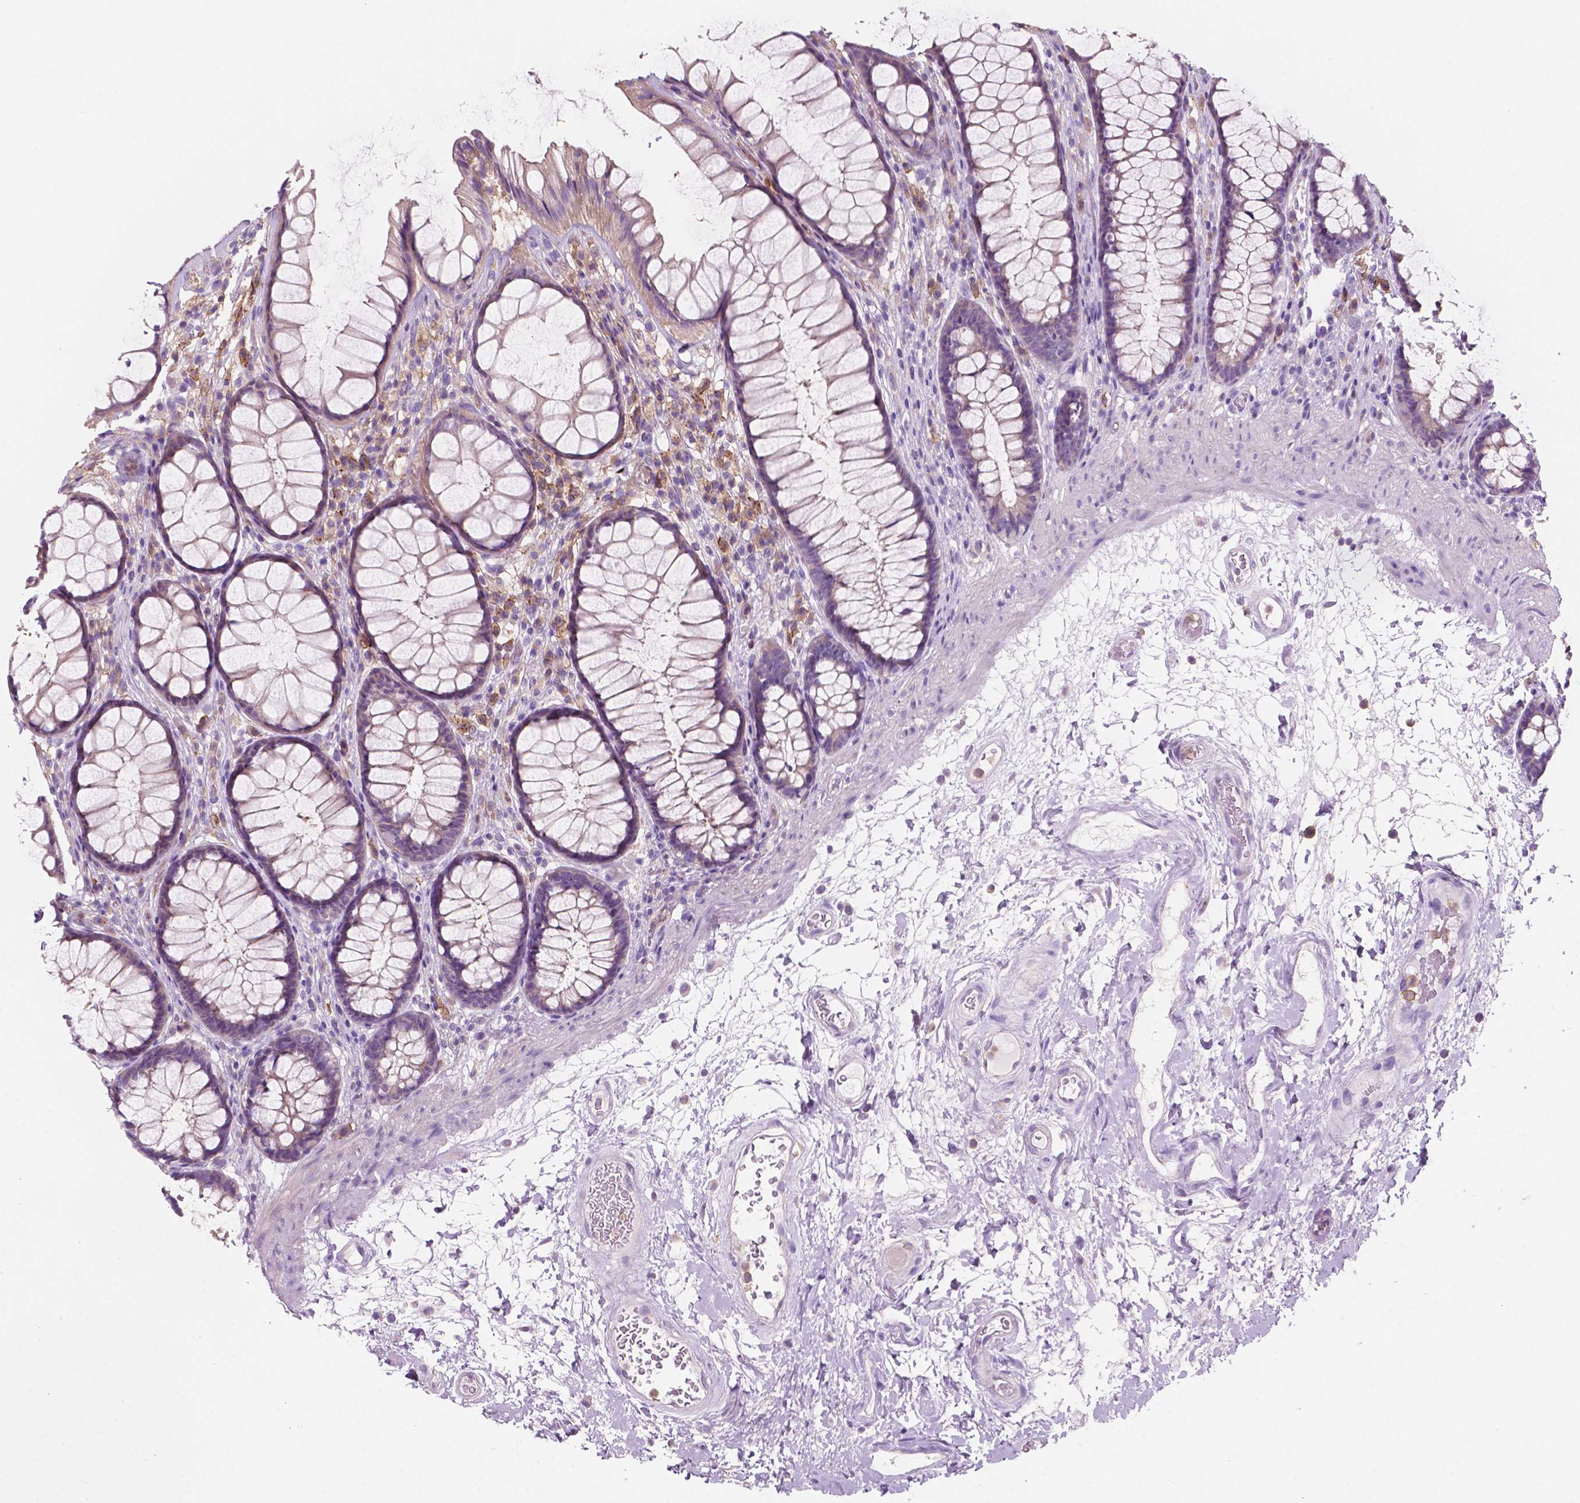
{"staining": {"intensity": "weak", "quantity": "<25%", "location": "cytoplasmic/membranous"}, "tissue": "rectum", "cell_type": "Glandular cells", "image_type": "normal", "snomed": [{"axis": "morphology", "description": "Normal tissue, NOS"}, {"axis": "topography", "description": "Rectum"}], "caption": "This is an immunohistochemistry histopathology image of normal rectum. There is no expression in glandular cells.", "gene": "SEMA4A", "patient": {"sex": "male", "age": 72}}